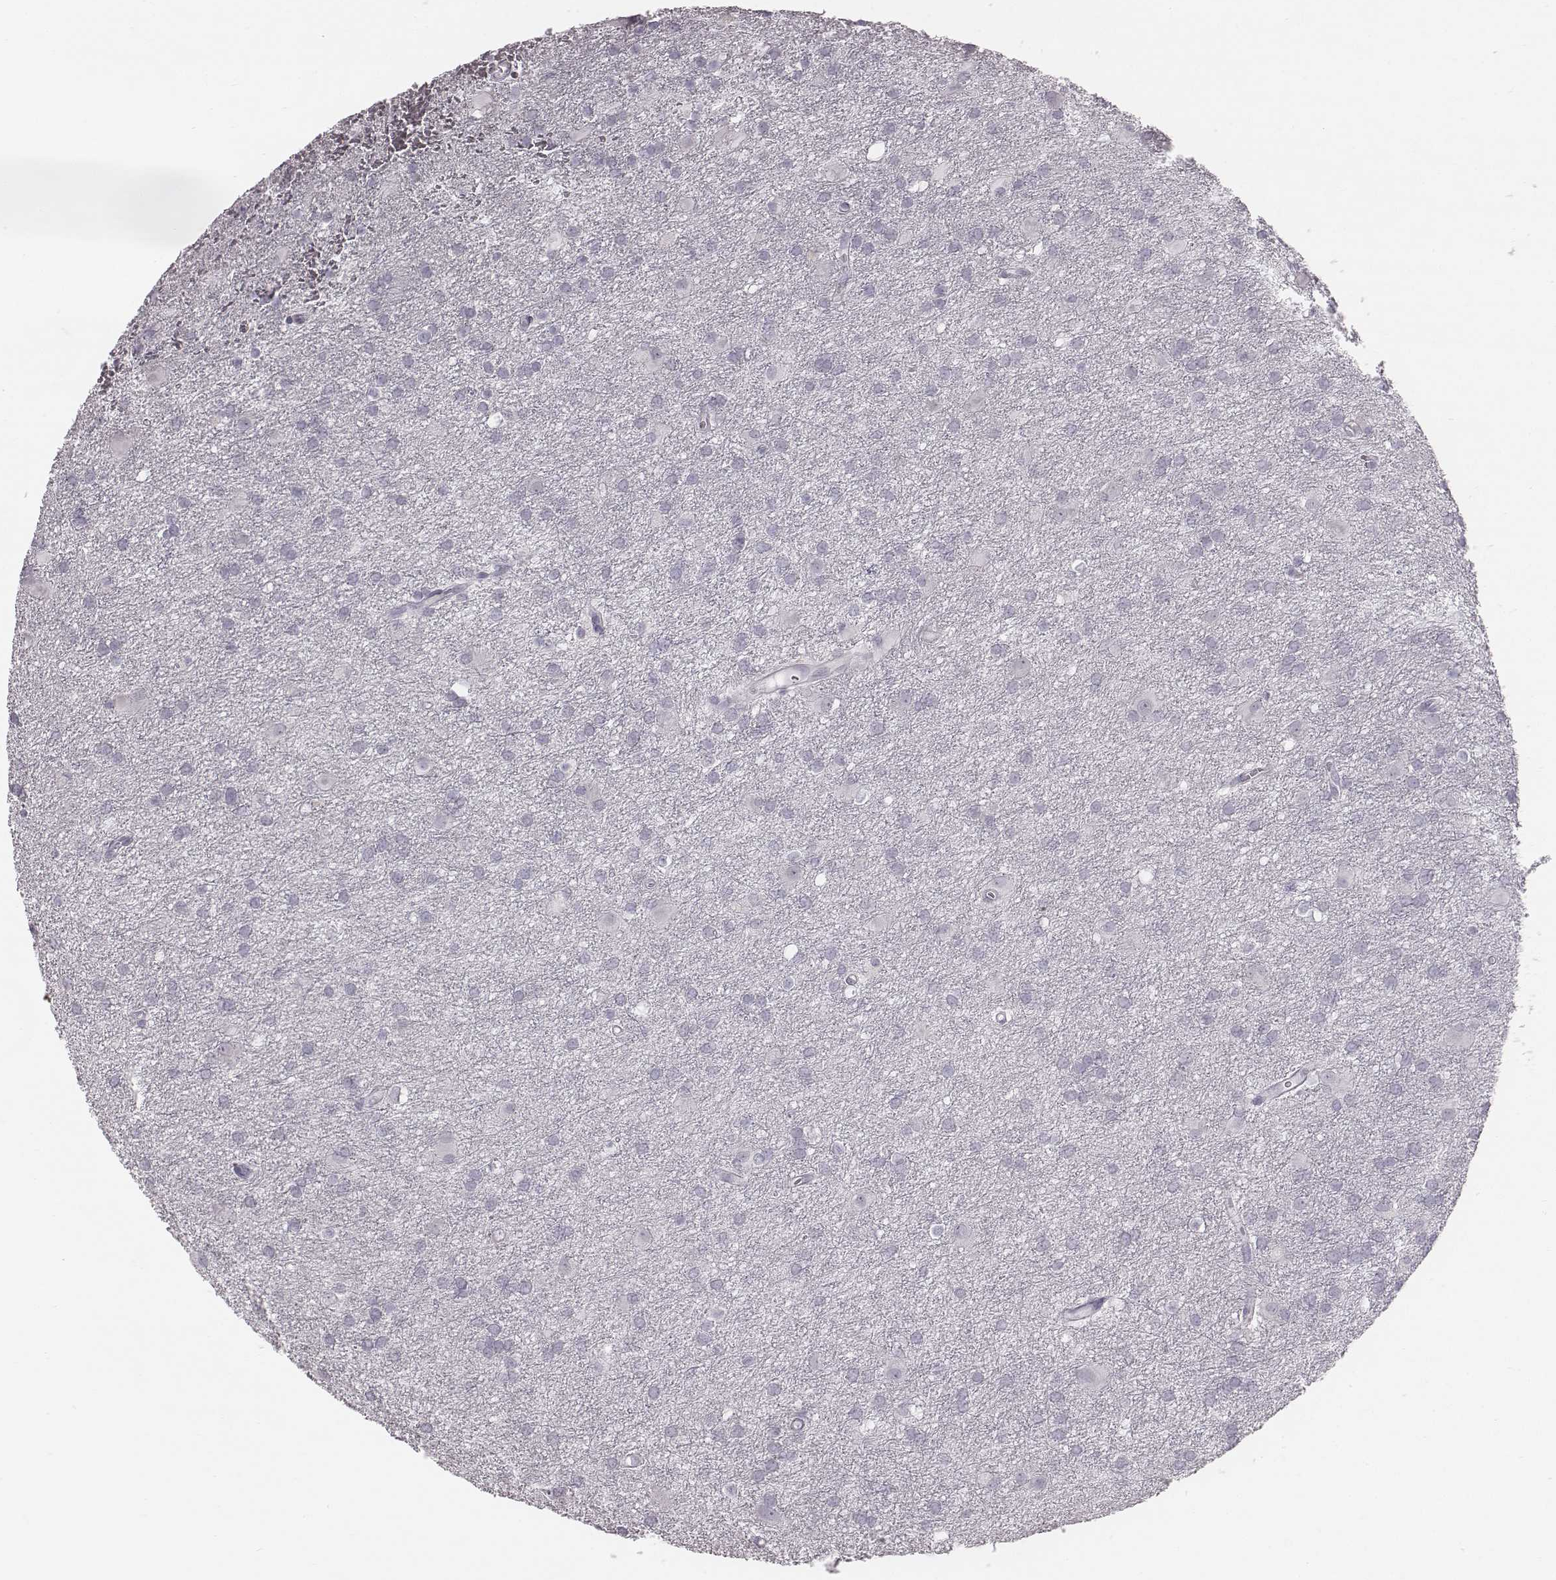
{"staining": {"intensity": "negative", "quantity": "none", "location": "none"}, "tissue": "glioma", "cell_type": "Tumor cells", "image_type": "cancer", "snomed": [{"axis": "morphology", "description": "Glioma, malignant, Low grade"}, {"axis": "topography", "description": "Brain"}], "caption": "This histopathology image is of malignant glioma (low-grade) stained with immunohistochemistry to label a protein in brown with the nuclei are counter-stained blue. There is no staining in tumor cells.", "gene": "C6orf58", "patient": {"sex": "male", "age": 58}}